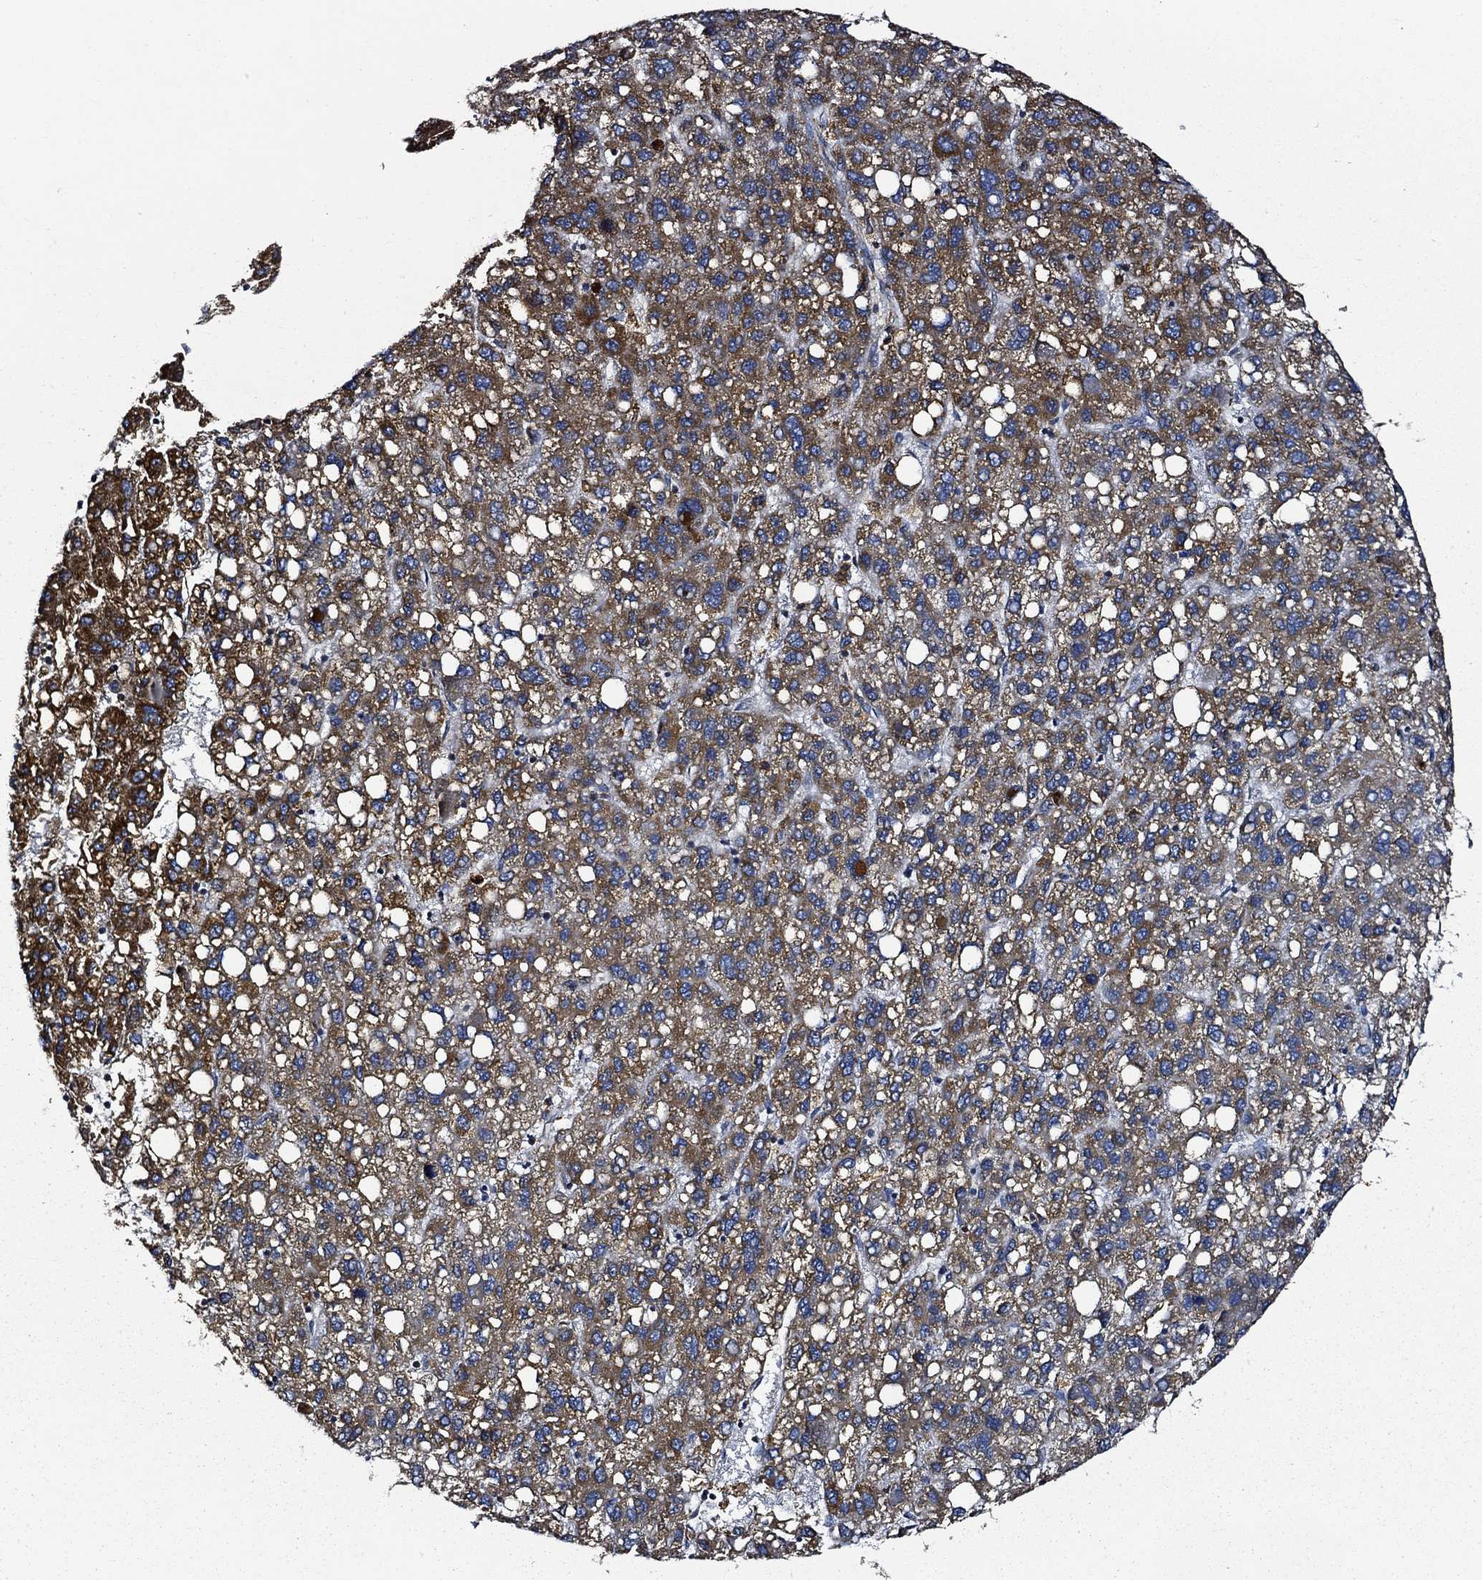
{"staining": {"intensity": "moderate", "quantity": ">75%", "location": "cytoplasmic/membranous"}, "tissue": "liver cancer", "cell_type": "Tumor cells", "image_type": "cancer", "snomed": [{"axis": "morphology", "description": "Carcinoma, Hepatocellular, NOS"}, {"axis": "topography", "description": "Liver"}], "caption": "Moderate cytoplasmic/membranous expression is identified in approximately >75% of tumor cells in liver cancer.", "gene": "PRDX4", "patient": {"sex": "female", "age": 82}}